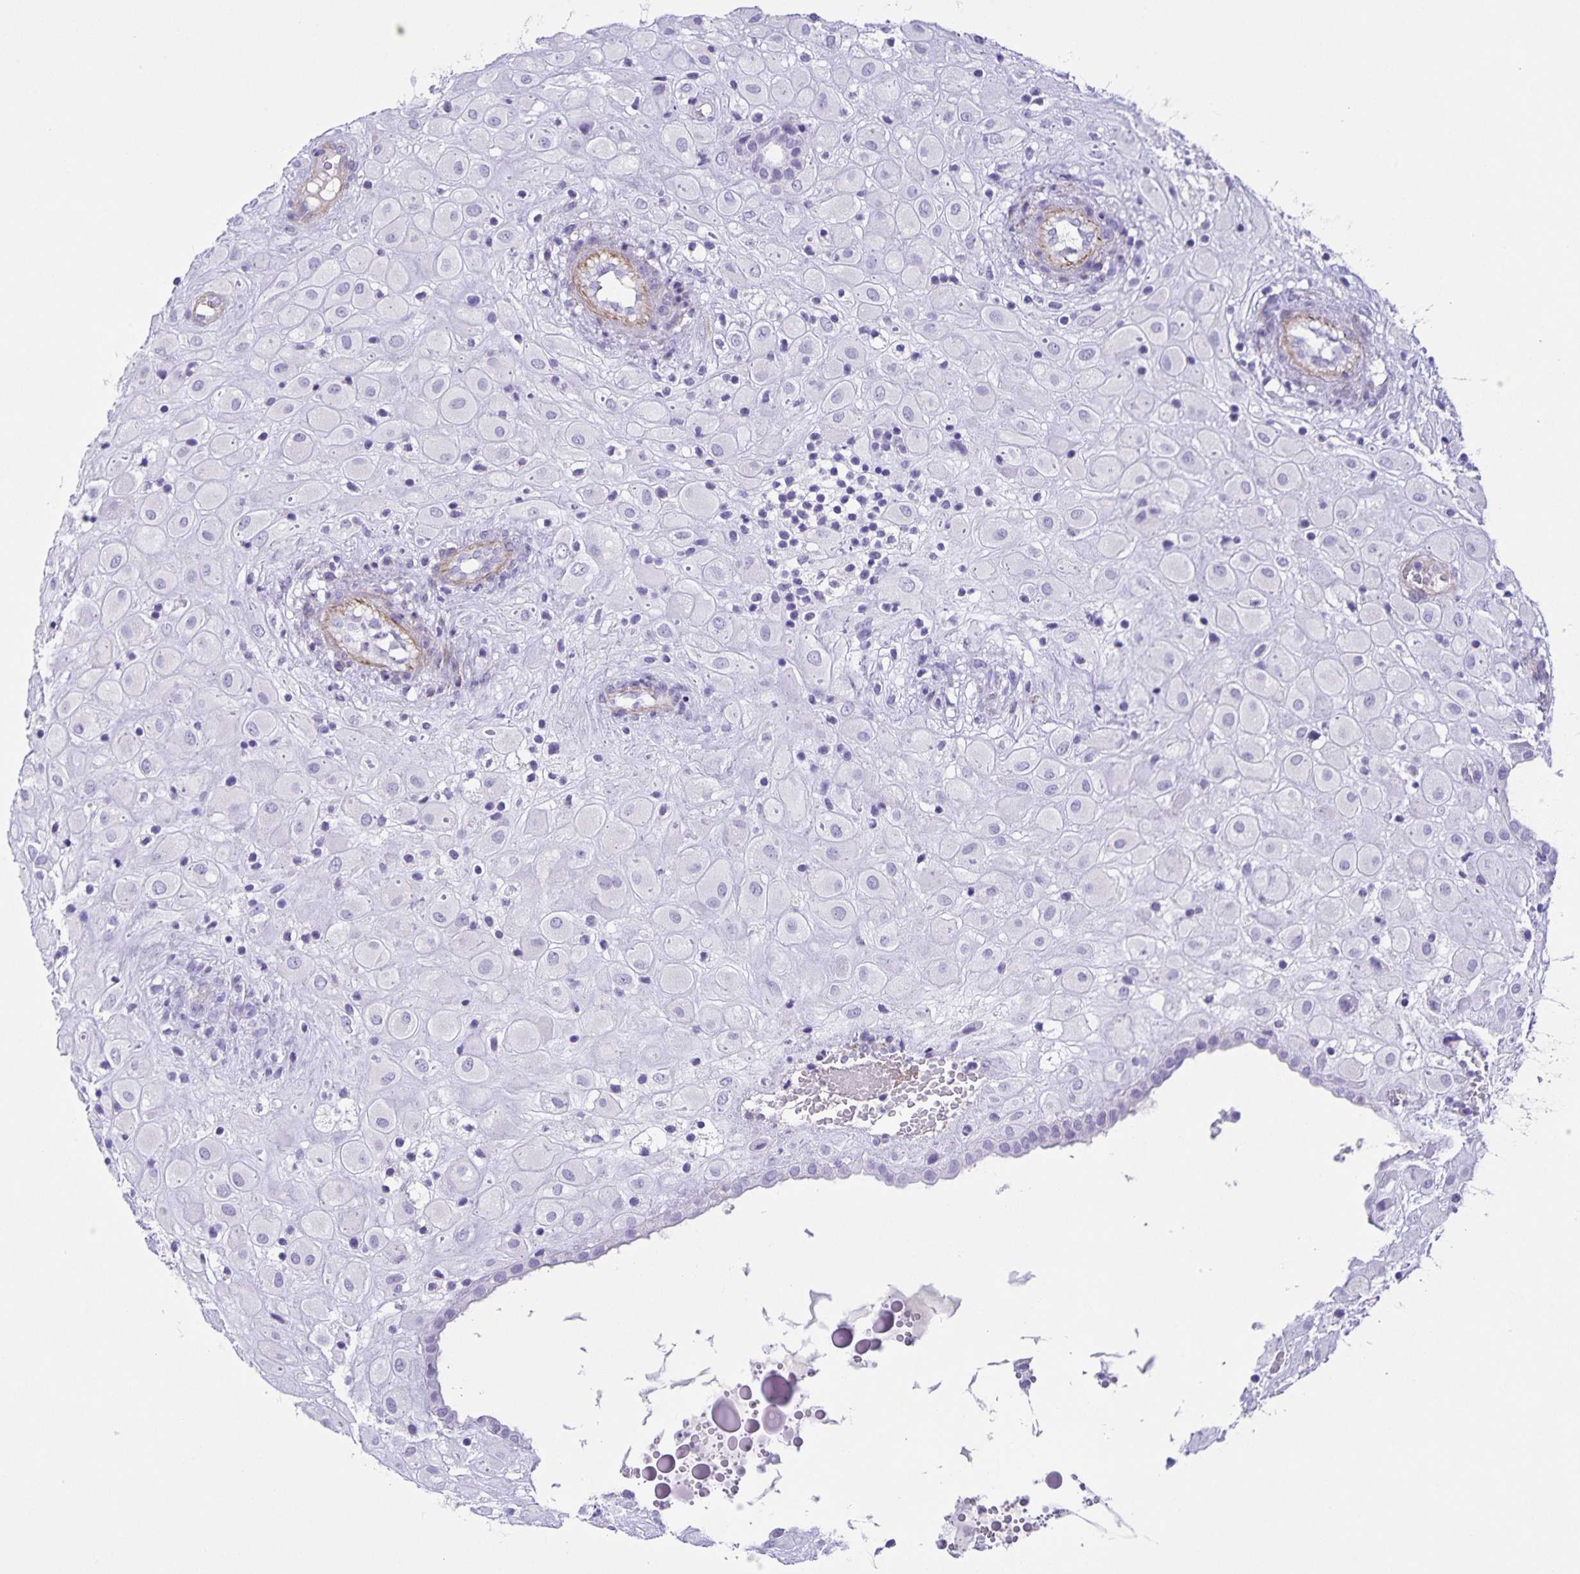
{"staining": {"intensity": "negative", "quantity": "none", "location": "none"}, "tissue": "placenta", "cell_type": "Decidual cells", "image_type": "normal", "snomed": [{"axis": "morphology", "description": "Normal tissue, NOS"}, {"axis": "topography", "description": "Placenta"}], "caption": "Immunohistochemical staining of benign human placenta displays no significant staining in decidual cells.", "gene": "UBQLN3", "patient": {"sex": "female", "age": 24}}